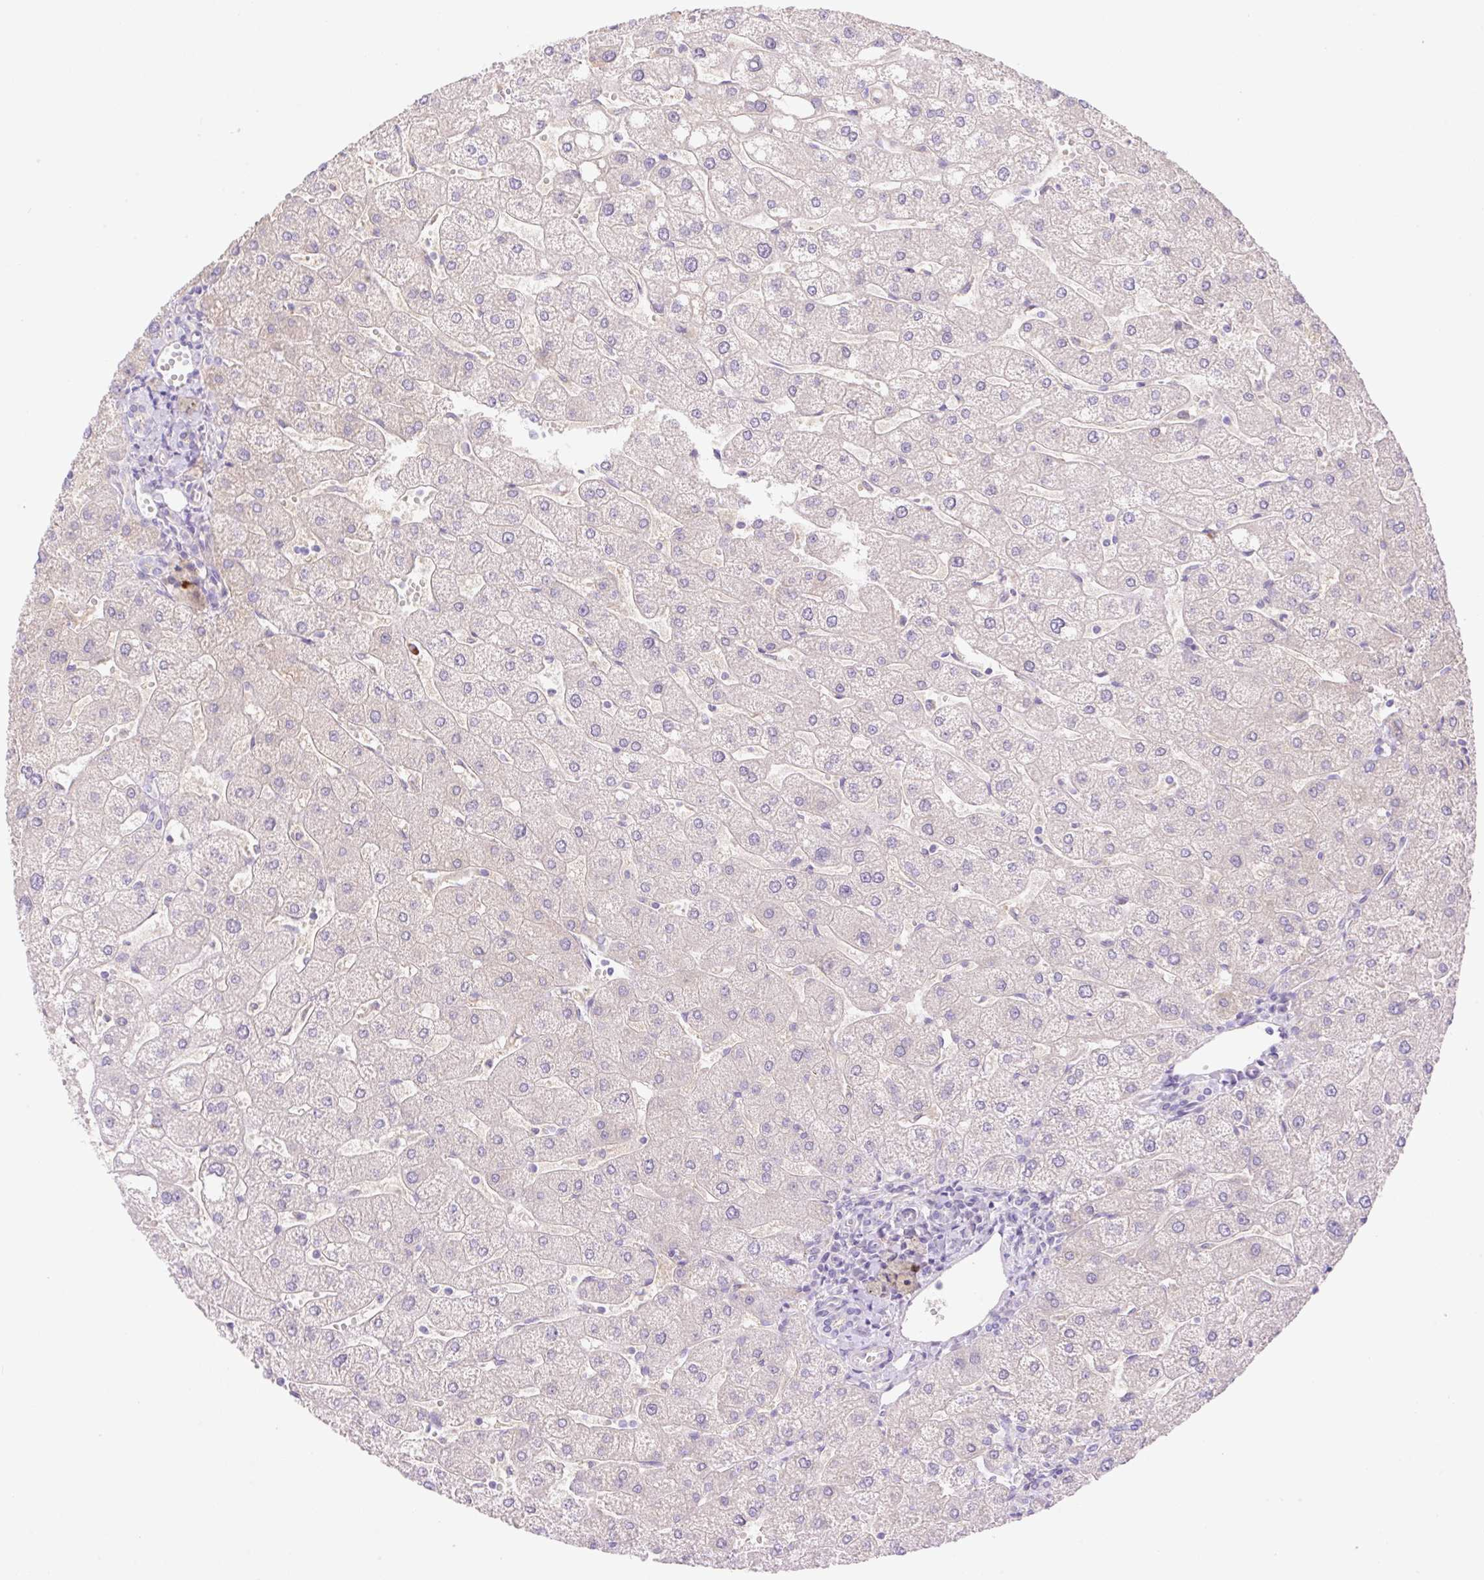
{"staining": {"intensity": "negative", "quantity": "none", "location": "none"}, "tissue": "liver", "cell_type": "Cholangiocytes", "image_type": "normal", "snomed": [{"axis": "morphology", "description": "Normal tissue, NOS"}, {"axis": "topography", "description": "Liver"}], "caption": "Immunohistochemistry photomicrograph of unremarkable human liver stained for a protein (brown), which reveals no expression in cholangiocytes.", "gene": "DENND5A", "patient": {"sex": "male", "age": 67}}